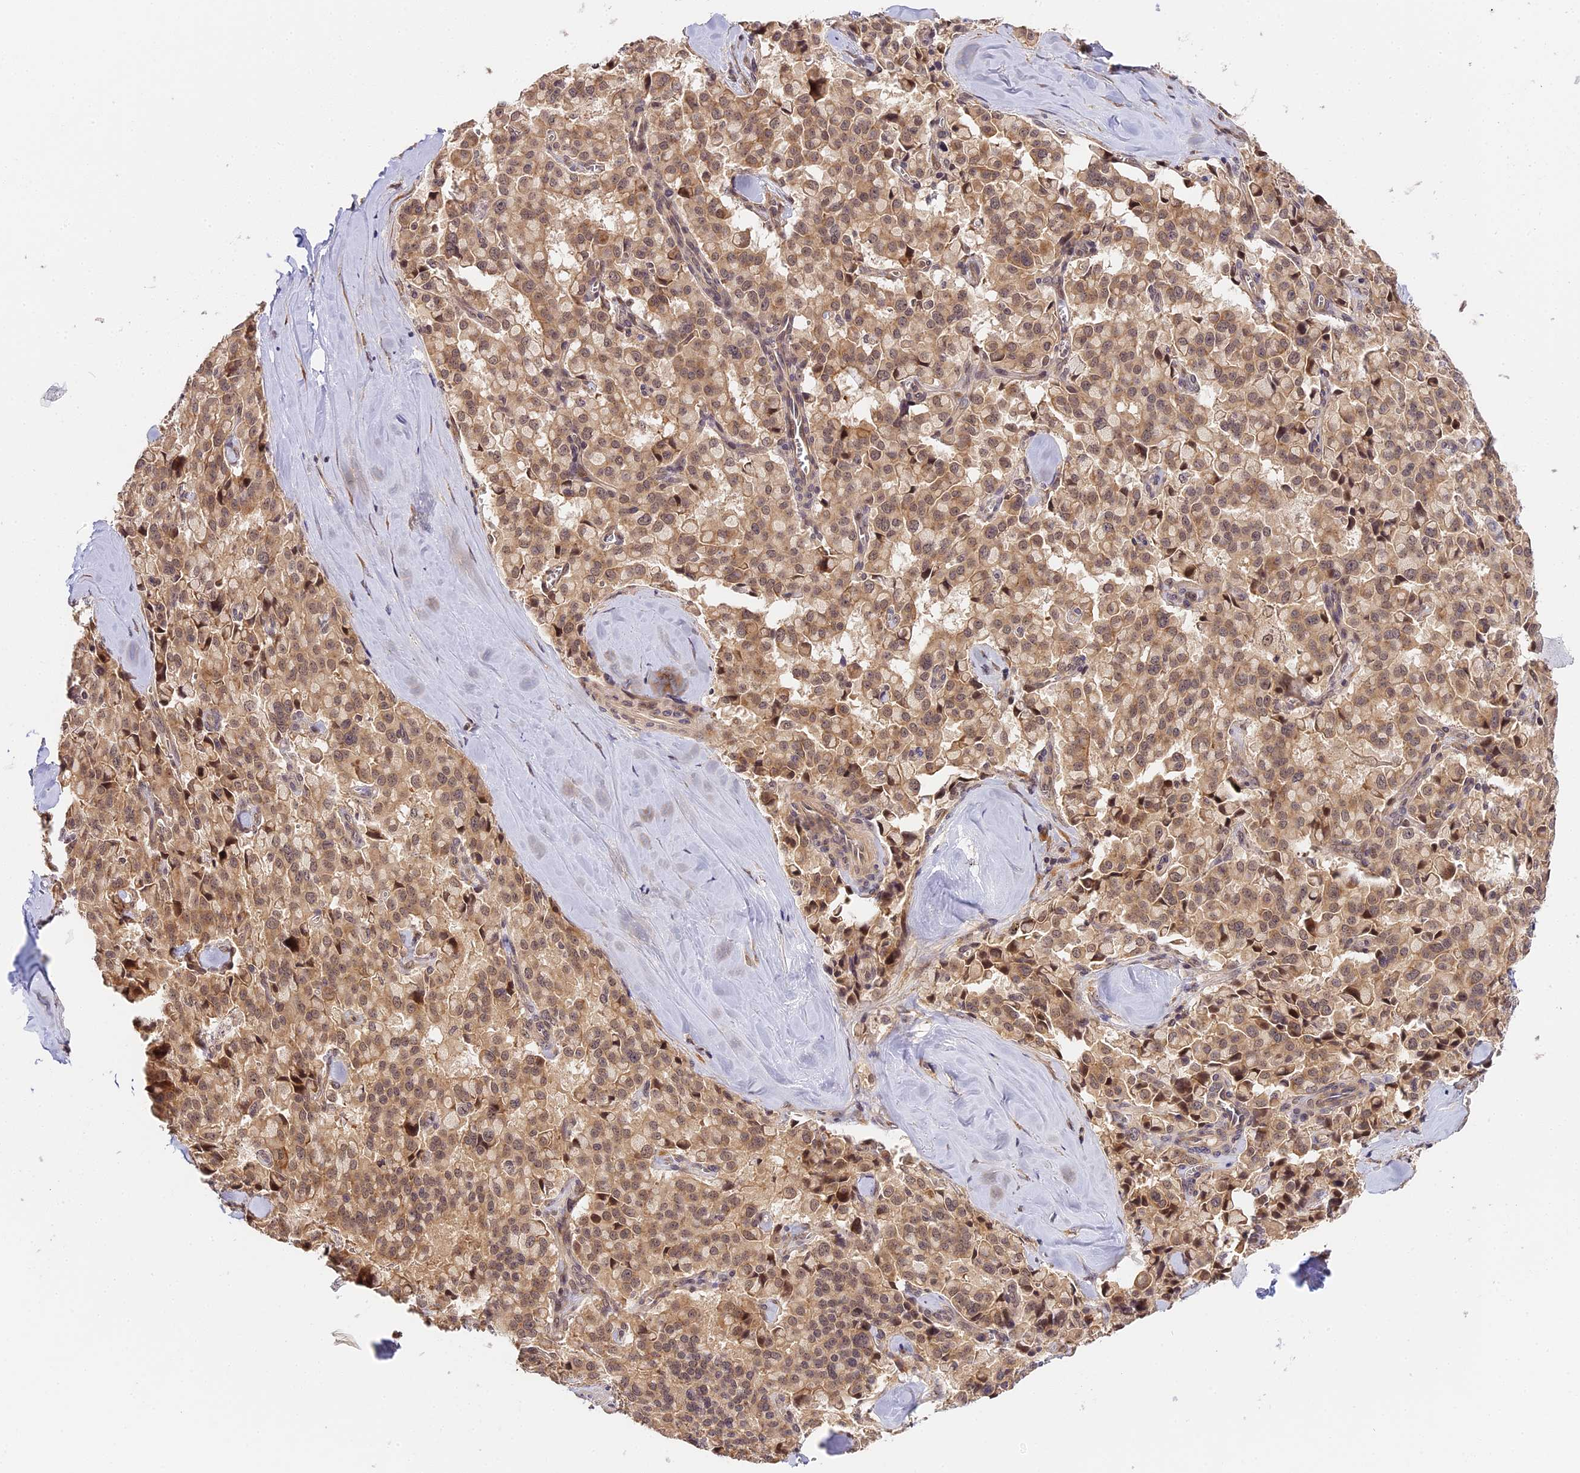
{"staining": {"intensity": "moderate", "quantity": ">75%", "location": "cytoplasmic/membranous"}, "tissue": "pancreatic cancer", "cell_type": "Tumor cells", "image_type": "cancer", "snomed": [{"axis": "morphology", "description": "Adenocarcinoma, NOS"}, {"axis": "topography", "description": "Pancreas"}], "caption": "High-power microscopy captured an immunohistochemistry (IHC) image of pancreatic cancer (adenocarcinoma), revealing moderate cytoplasmic/membranous positivity in about >75% of tumor cells.", "gene": "IMPACT", "patient": {"sex": "male", "age": 65}}